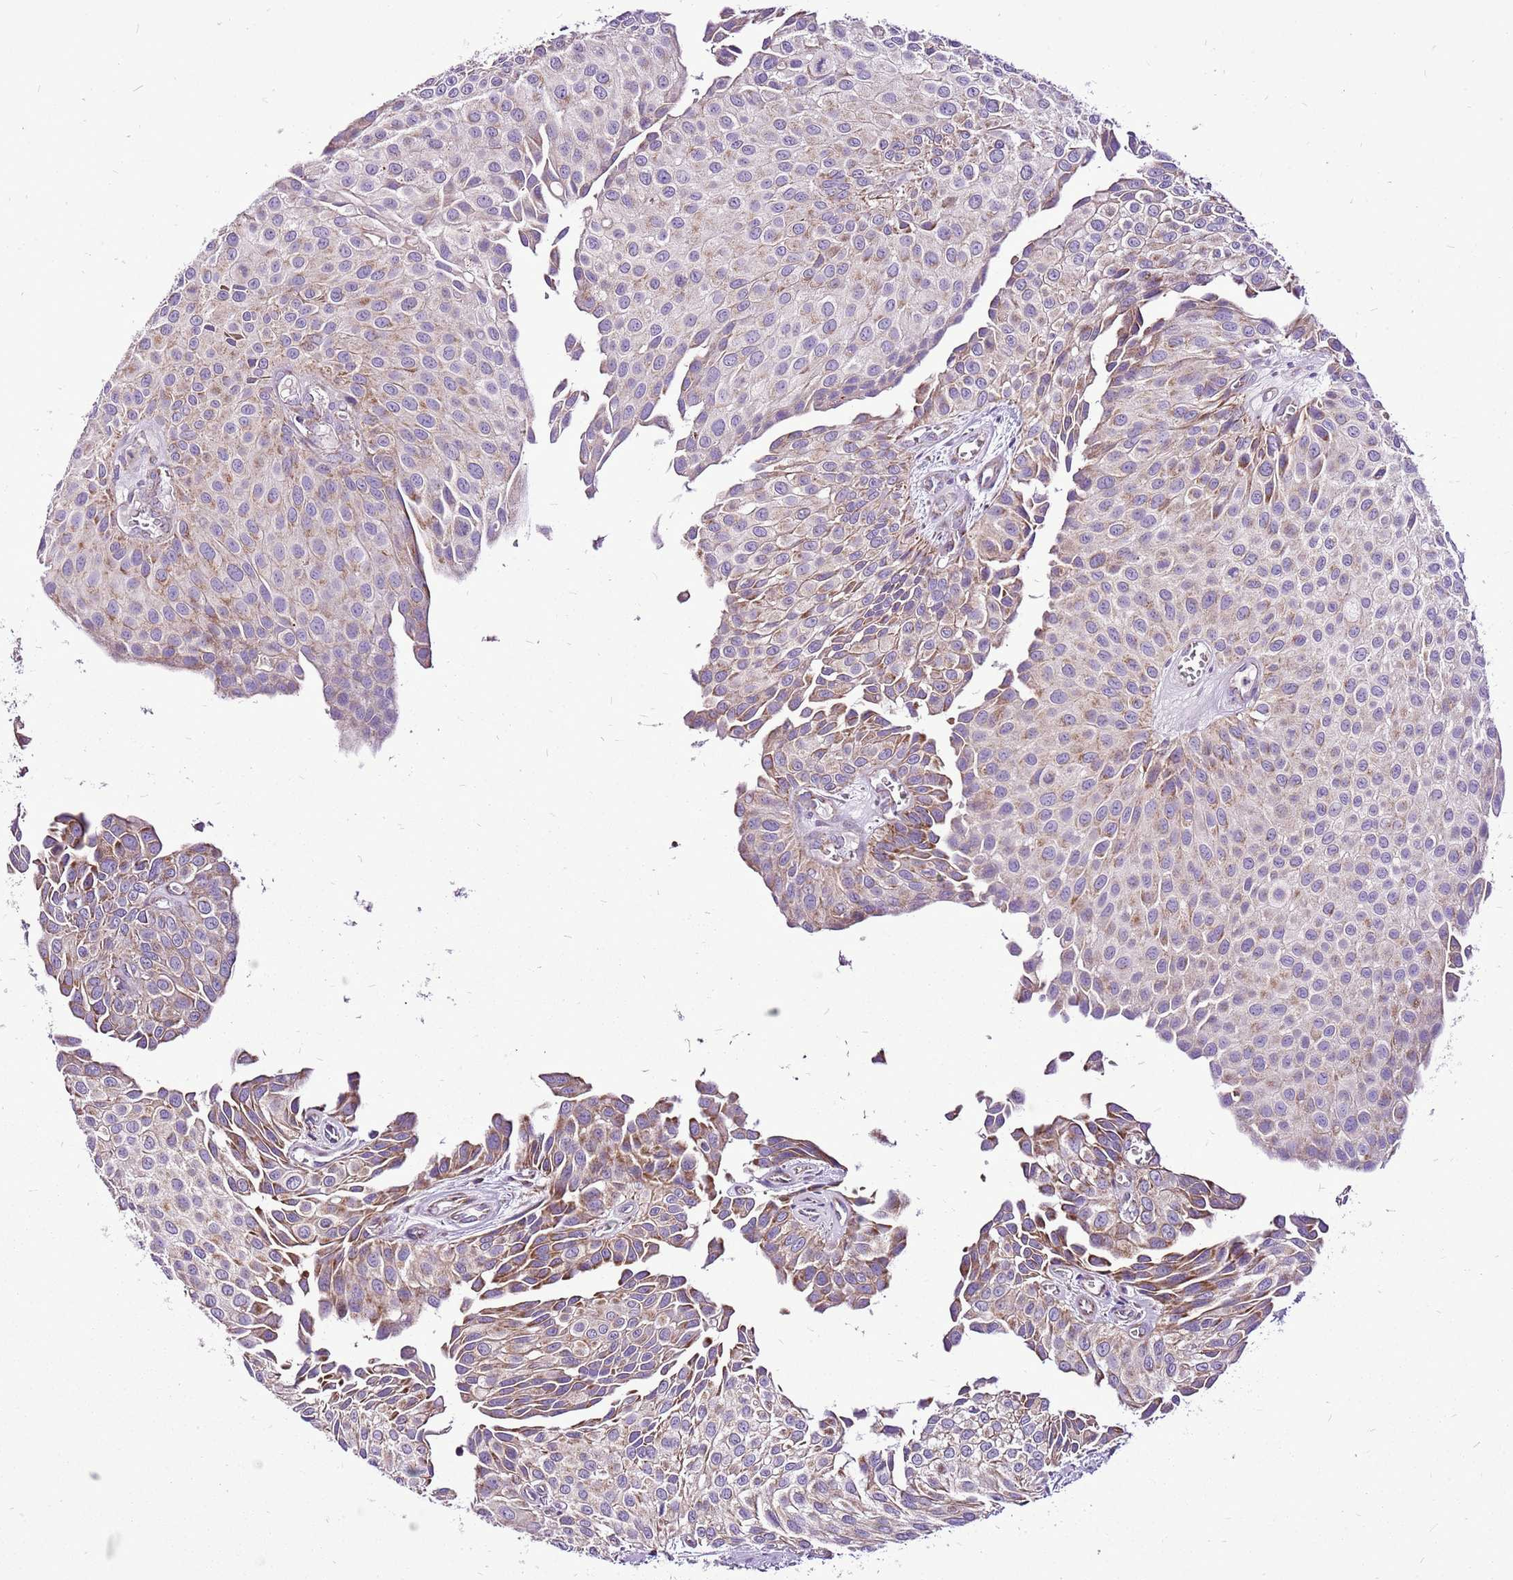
{"staining": {"intensity": "moderate", "quantity": "25%-75%", "location": "cytoplasmic/membranous"}, "tissue": "urothelial cancer", "cell_type": "Tumor cells", "image_type": "cancer", "snomed": [{"axis": "morphology", "description": "Urothelial carcinoma, Low grade"}, {"axis": "topography", "description": "Urinary bladder"}], "caption": "About 25%-75% of tumor cells in human urothelial cancer exhibit moderate cytoplasmic/membranous protein staining as visualized by brown immunohistochemical staining.", "gene": "GCDH", "patient": {"sex": "male", "age": 88}}